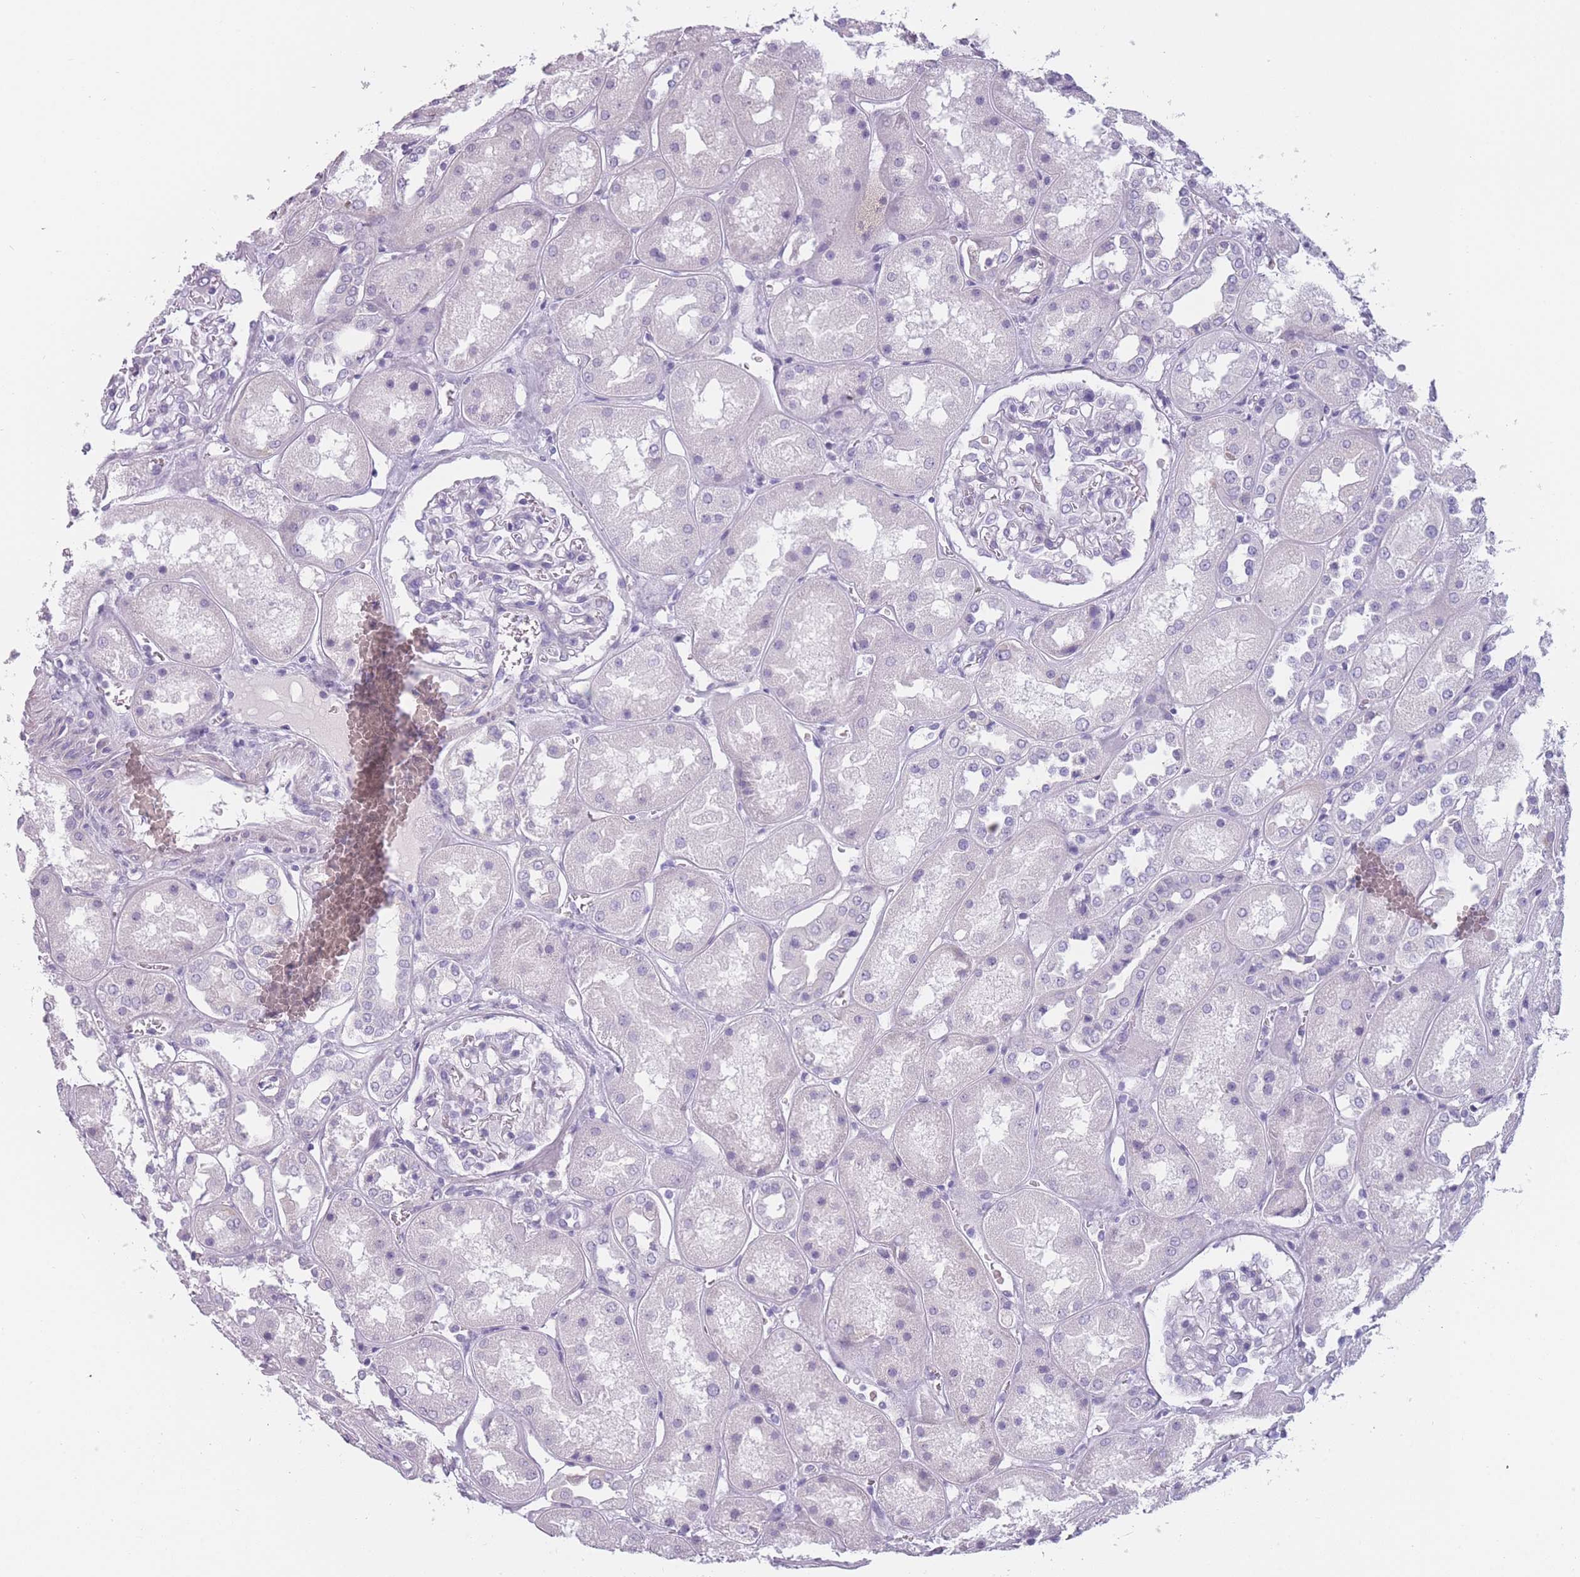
{"staining": {"intensity": "negative", "quantity": "none", "location": "none"}, "tissue": "kidney", "cell_type": "Cells in glomeruli", "image_type": "normal", "snomed": [{"axis": "morphology", "description": "Normal tissue, NOS"}, {"axis": "topography", "description": "Kidney"}], "caption": "Micrograph shows no significant protein expression in cells in glomeruli of benign kidney. The staining is performed using DAB (3,3'-diaminobenzidine) brown chromogen with nuclei counter-stained in using hematoxylin.", "gene": "PPFIA3", "patient": {"sex": "male", "age": 70}}